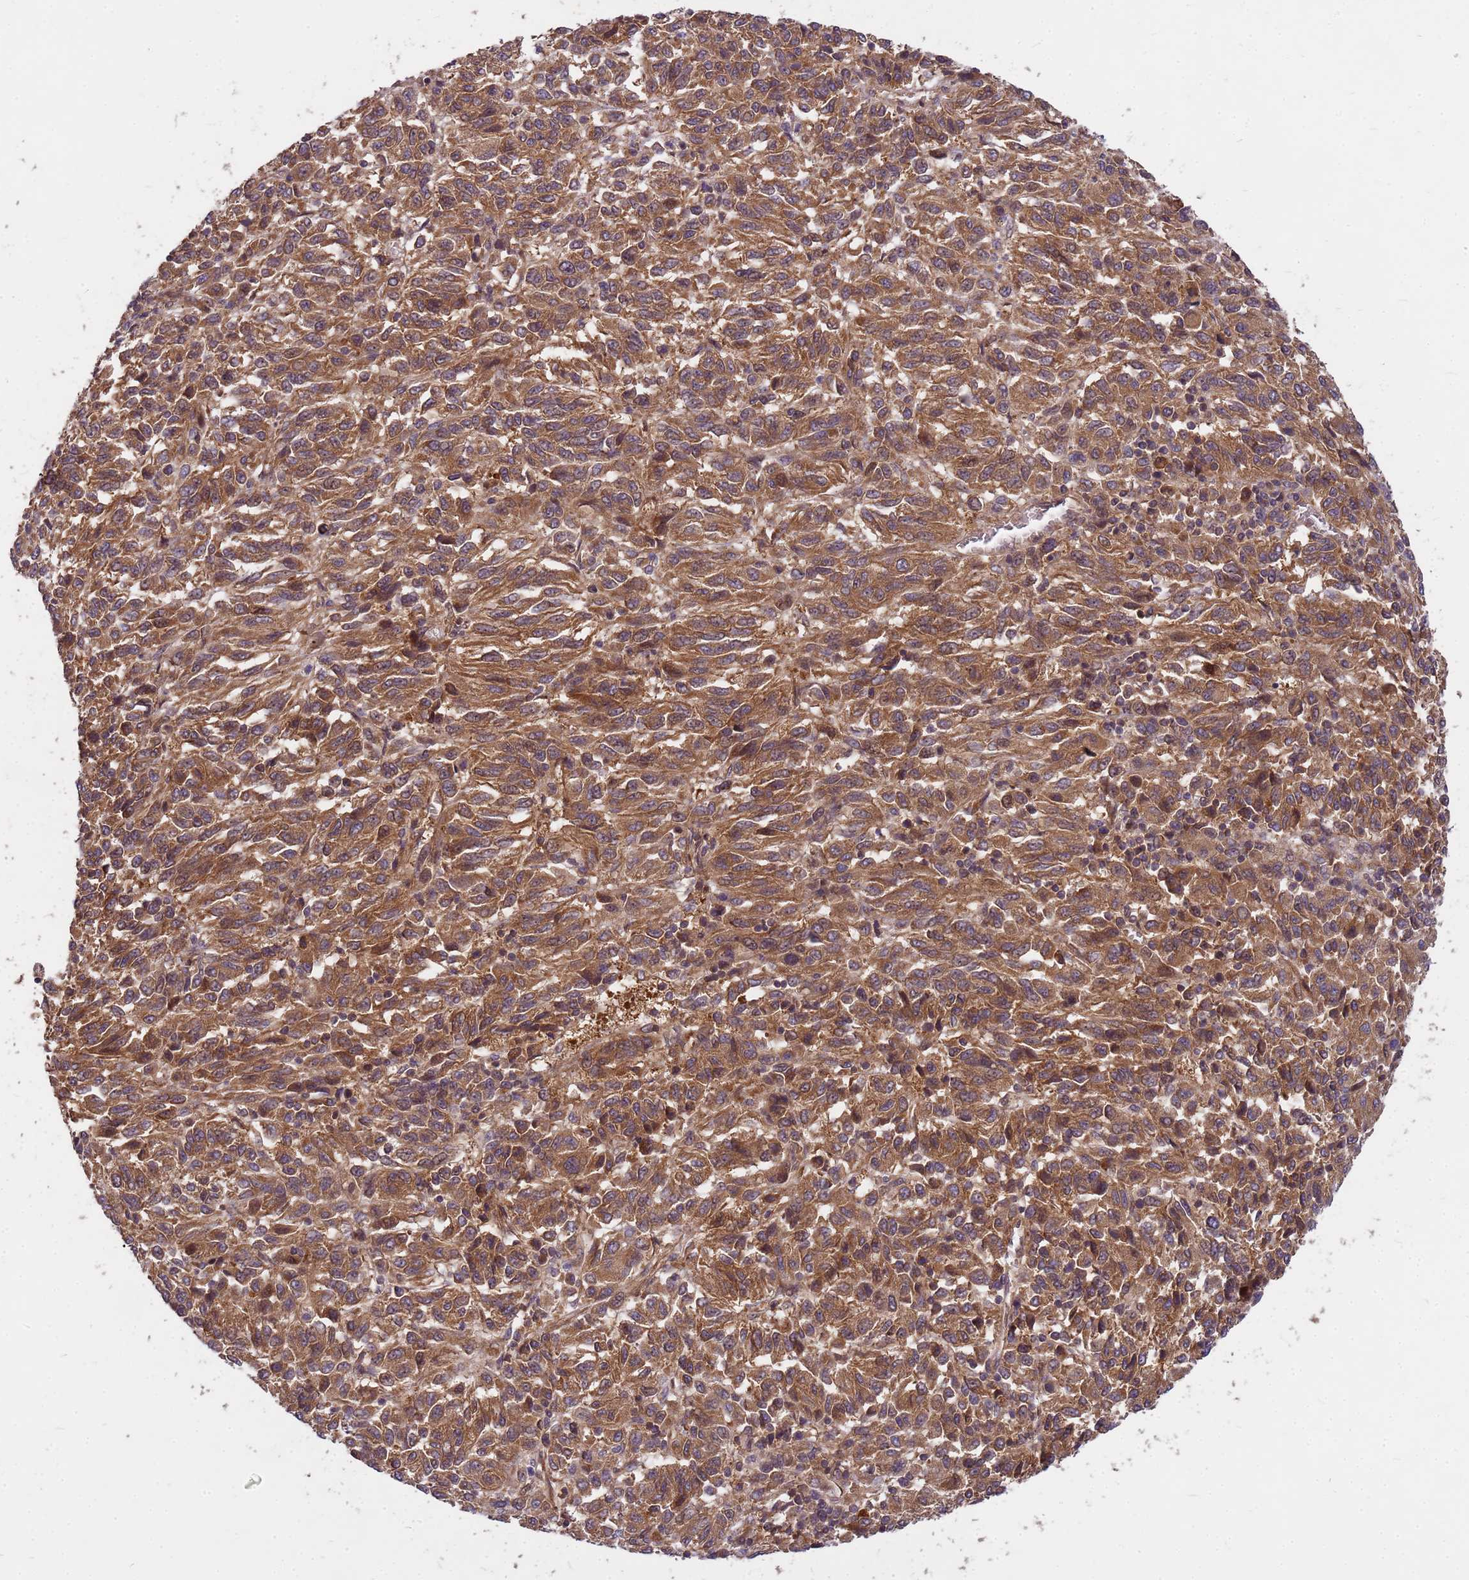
{"staining": {"intensity": "moderate", "quantity": ">75%", "location": "cytoplasmic/membranous"}, "tissue": "melanoma", "cell_type": "Tumor cells", "image_type": "cancer", "snomed": [{"axis": "morphology", "description": "Malignant melanoma, Metastatic site"}, {"axis": "topography", "description": "Lung"}], "caption": "Protein expression analysis of malignant melanoma (metastatic site) reveals moderate cytoplasmic/membranous staining in approximately >75% of tumor cells. (DAB (3,3'-diaminobenzidine) = brown stain, brightfield microscopy at high magnification).", "gene": "PPP2CB", "patient": {"sex": "male", "age": 64}}